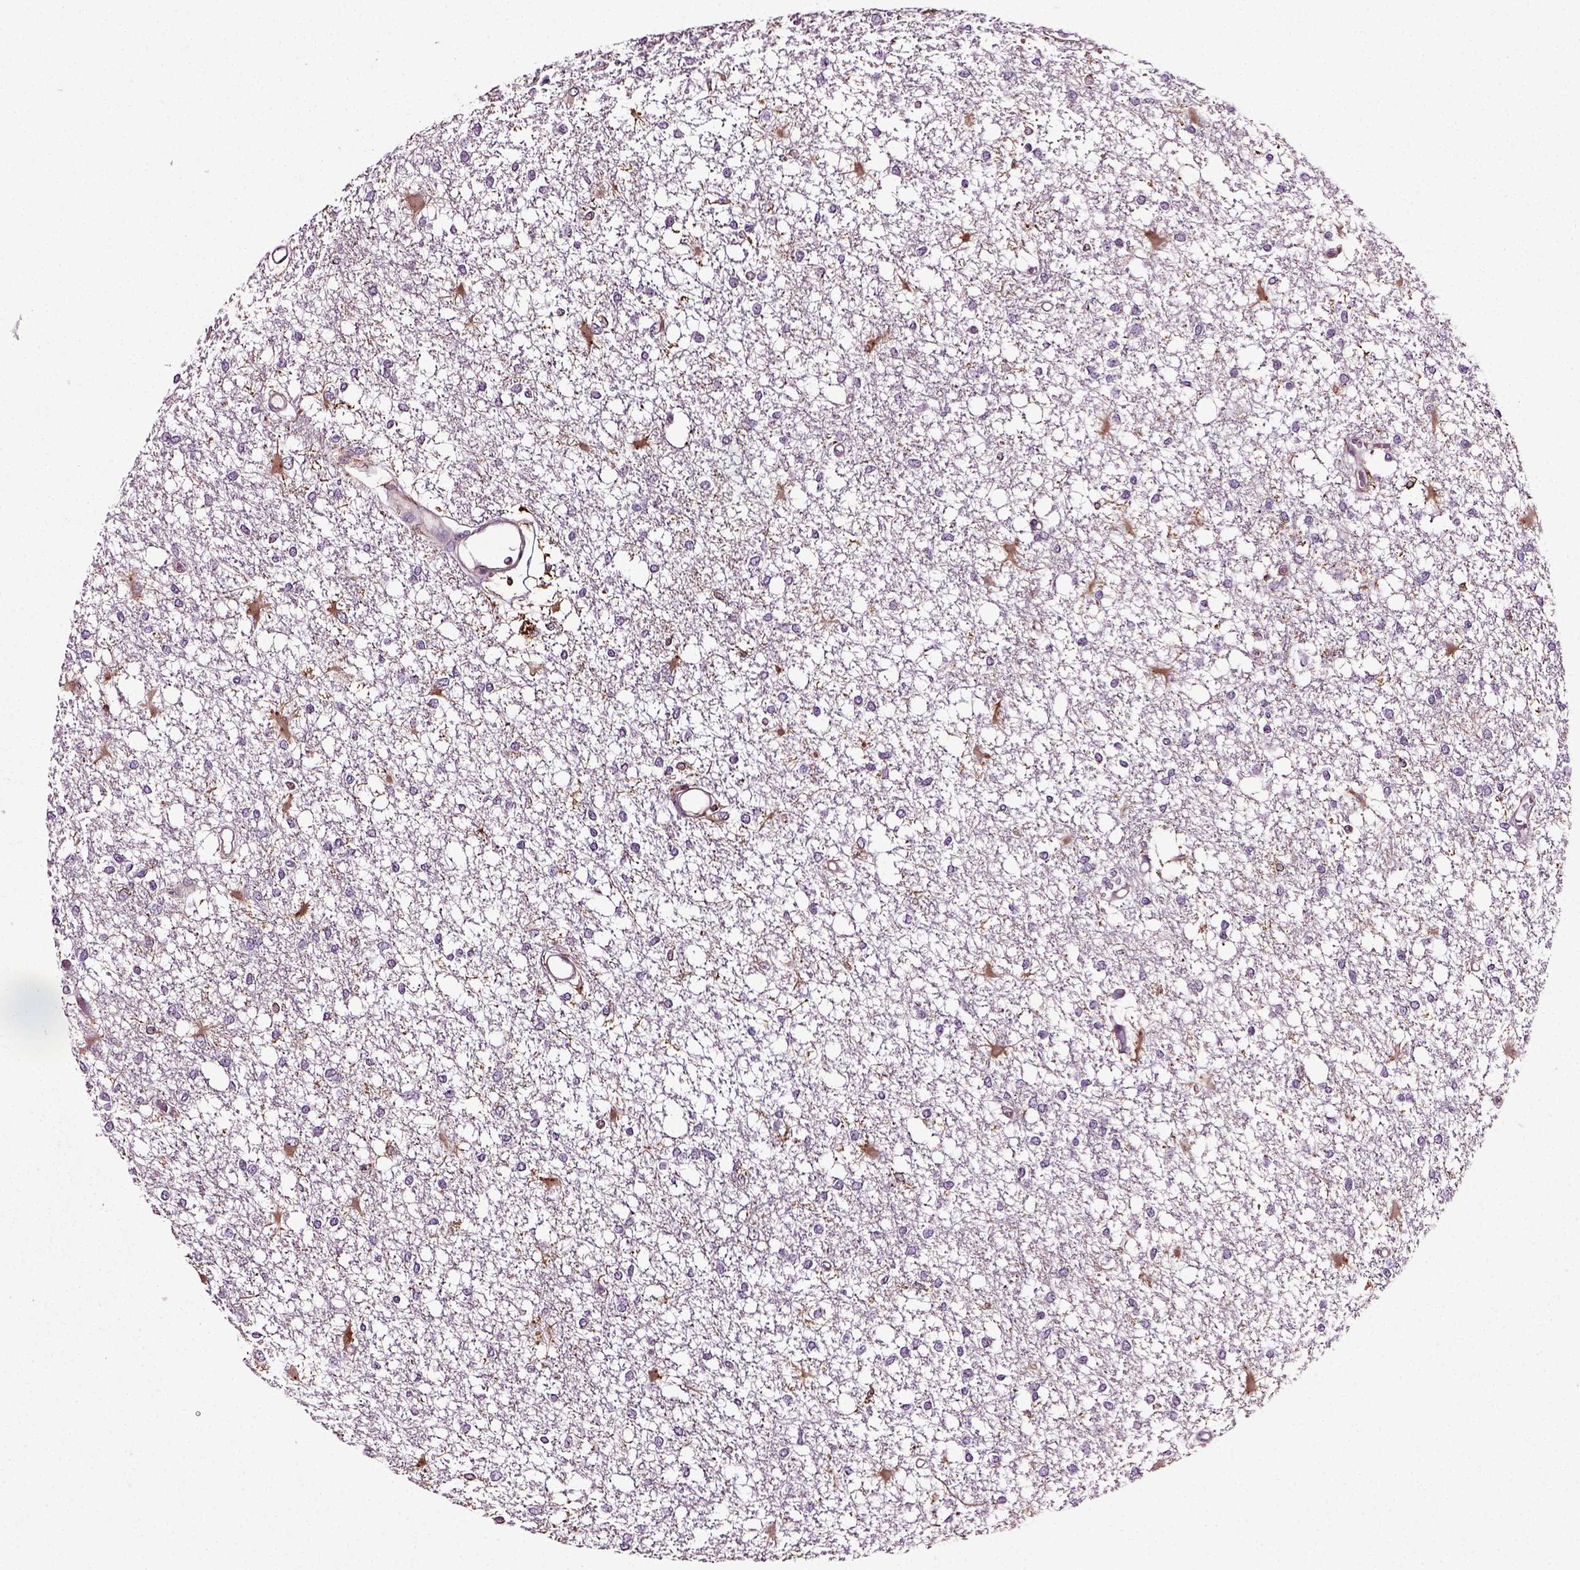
{"staining": {"intensity": "negative", "quantity": "none", "location": "none"}, "tissue": "glioma", "cell_type": "Tumor cells", "image_type": "cancer", "snomed": [{"axis": "morphology", "description": "Glioma, malignant, High grade"}, {"axis": "topography", "description": "Cerebral cortex"}], "caption": "Tumor cells show no significant expression in malignant high-grade glioma.", "gene": "RHOF", "patient": {"sex": "male", "age": 79}}